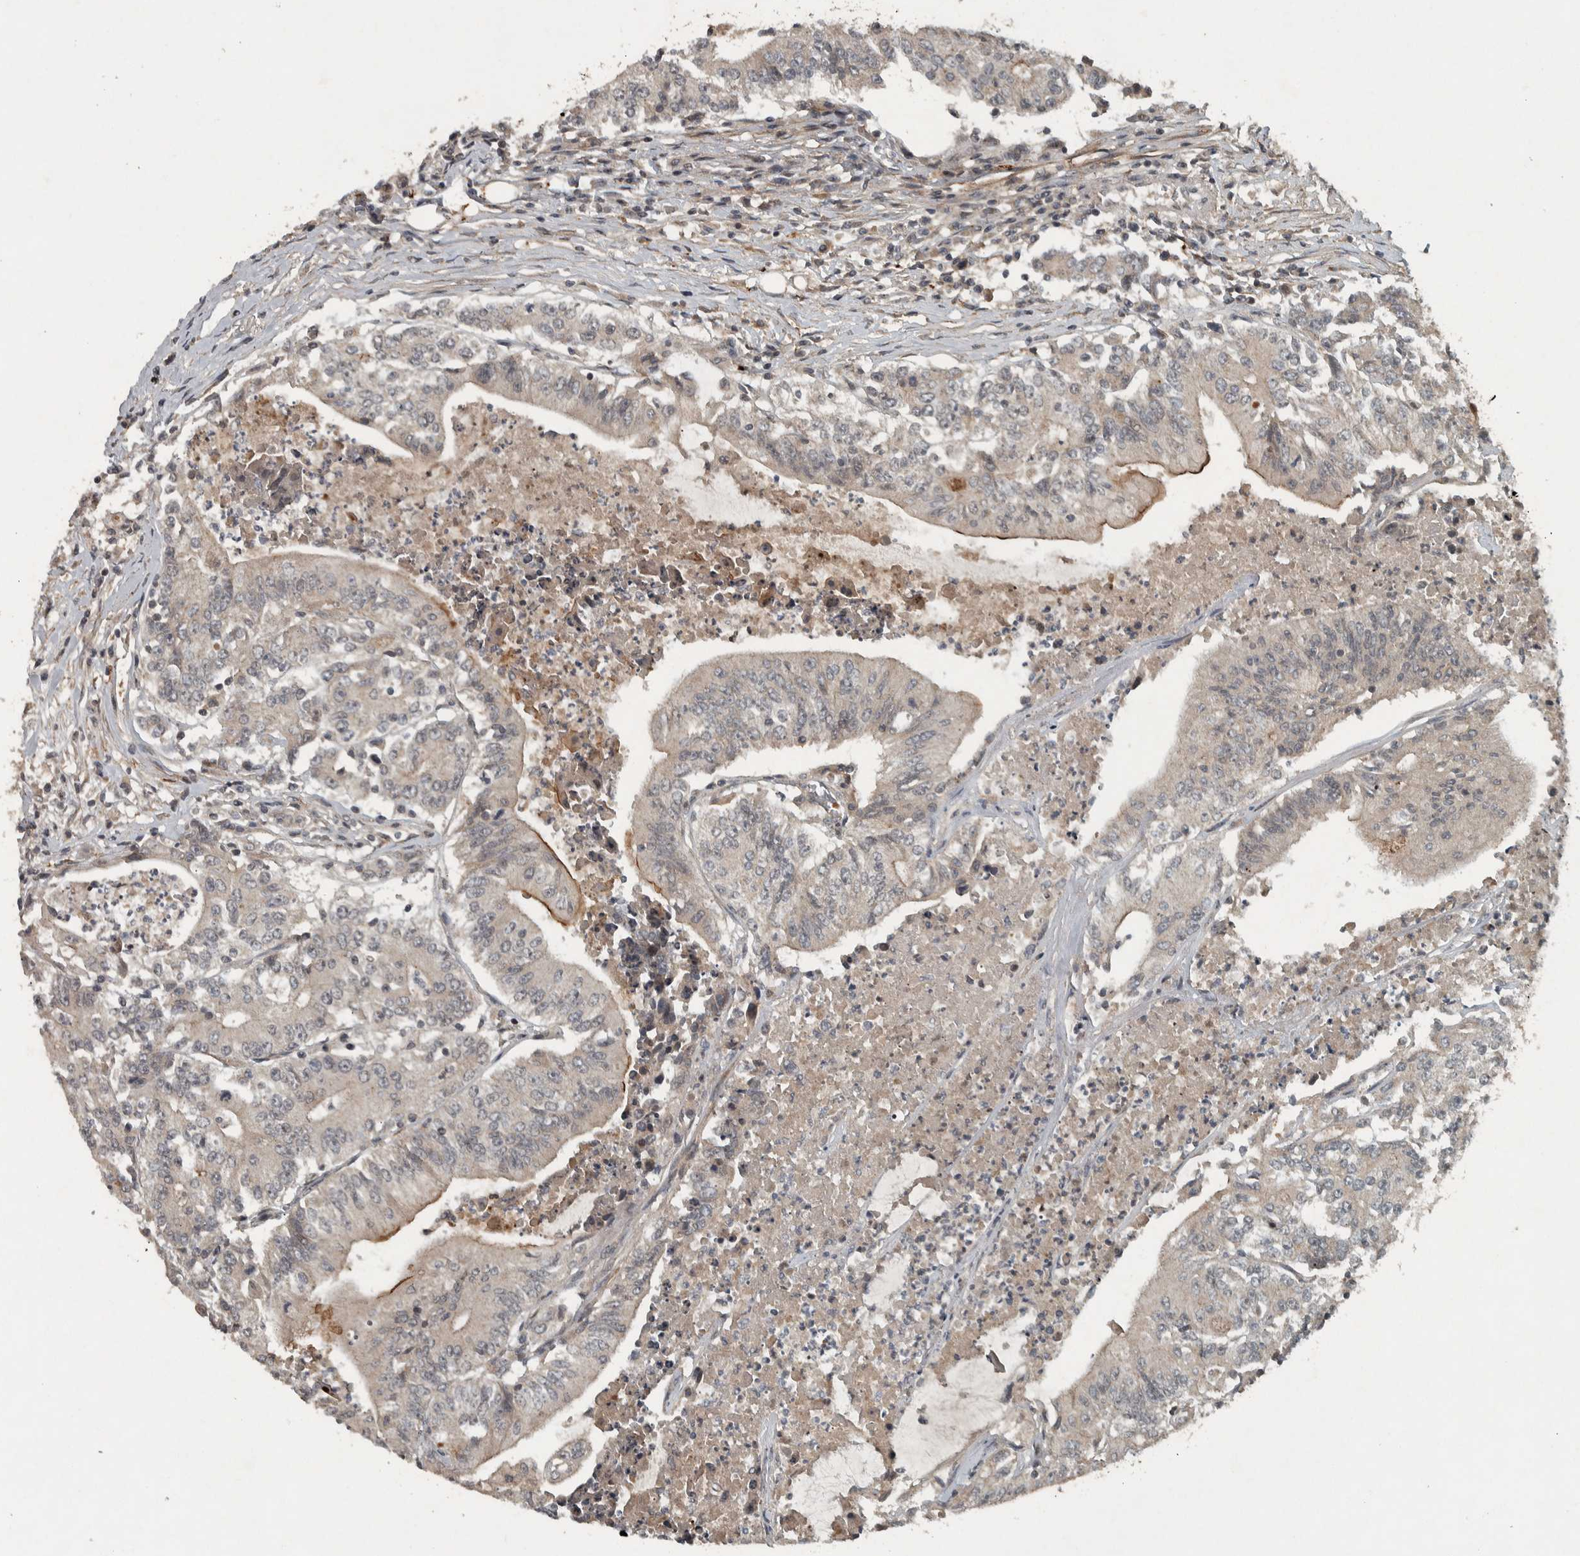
{"staining": {"intensity": "negative", "quantity": "none", "location": "none"}, "tissue": "colorectal cancer", "cell_type": "Tumor cells", "image_type": "cancer", "snomed": [{"axis": "morphology", "description": "Adenocarcinoma, NOS"}, {"axis": "topography", "description": "Colon"}], "caption": "Adenocarcinoma (colorectal) stained for a protein using IHC displays no expression tumor cells.", "gene": "KIFAP3", "patient": {"sex": "female", "age": 77}}